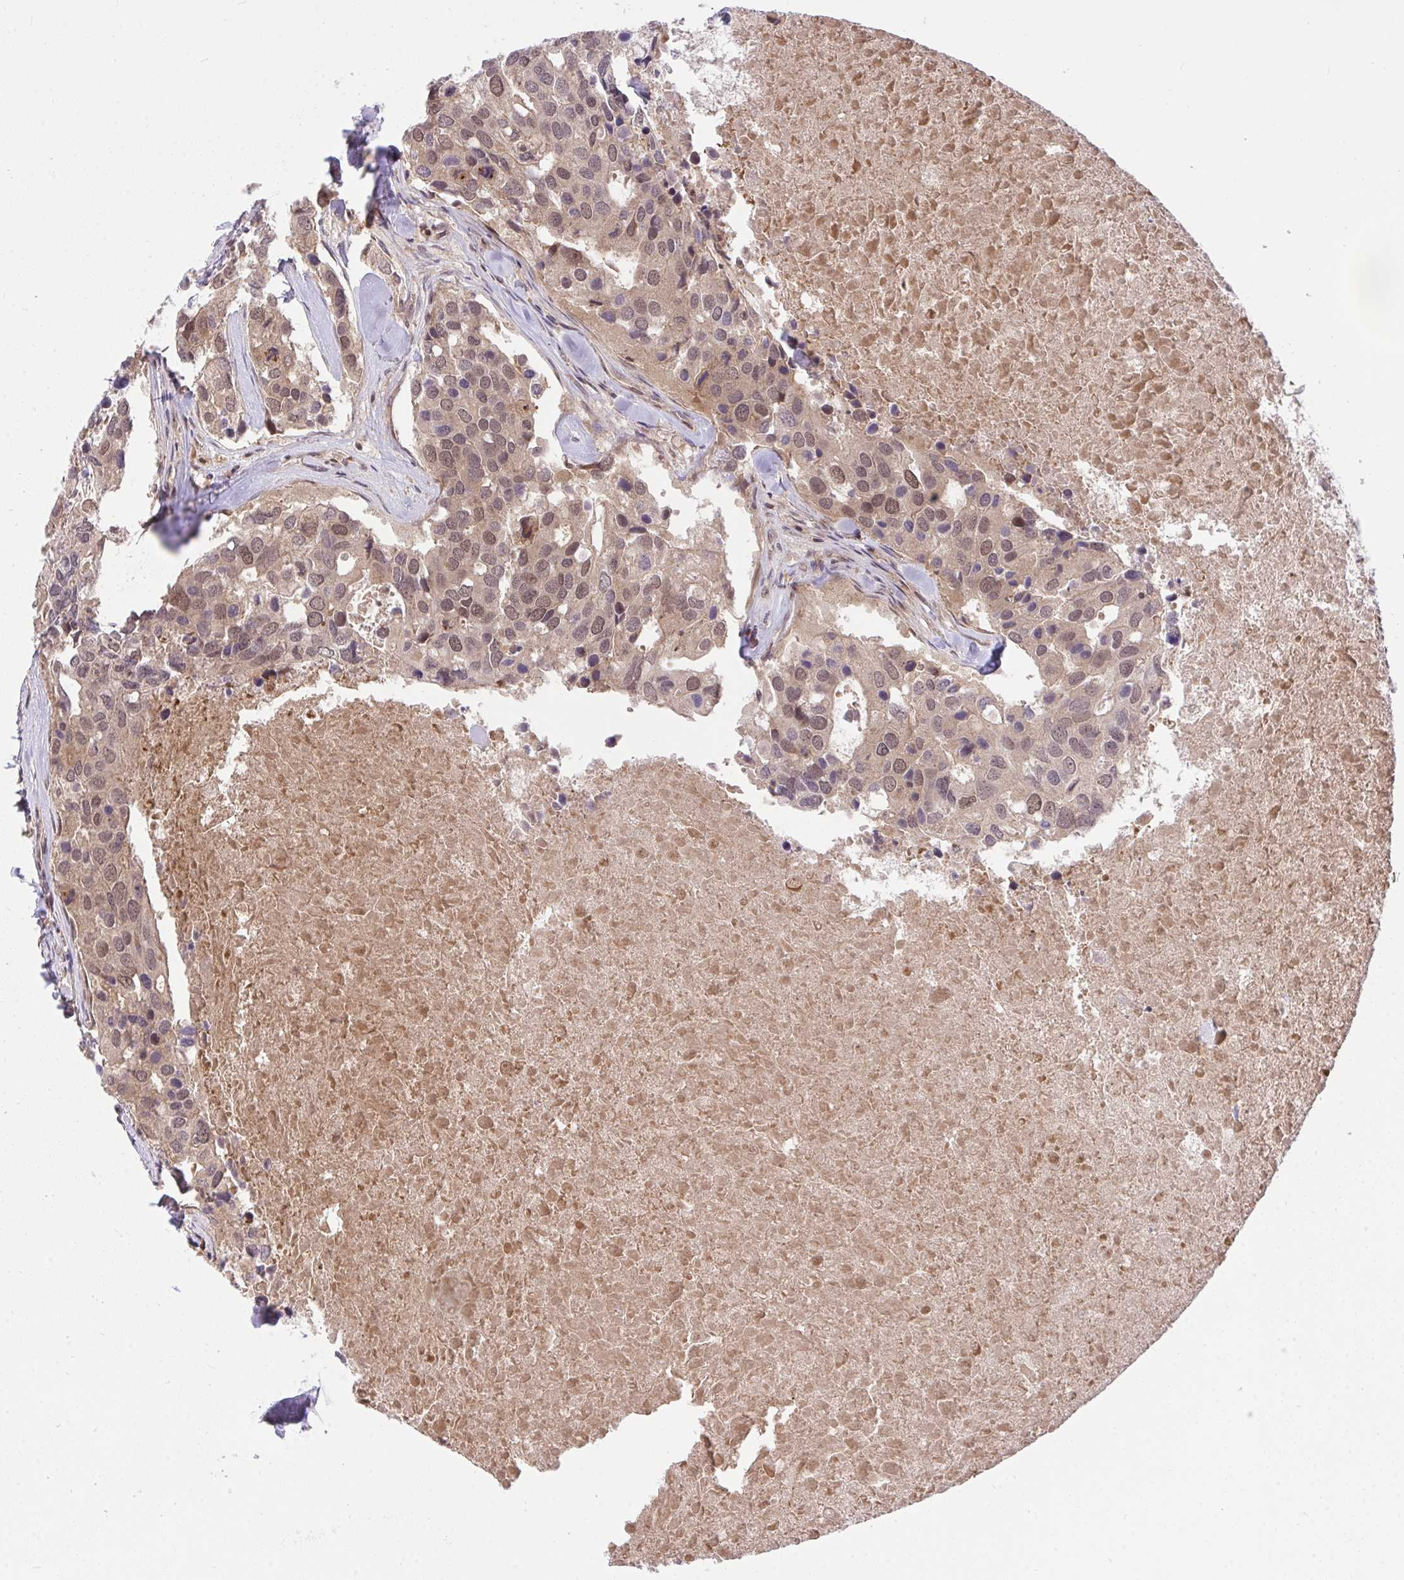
{"staining": {"intensity": "weak", "quantity": "<25%", "location": "nuclear"}, "tissue": "breast cancer", "cell_type": "Tumor cells", "image_type": "cancer", "snomed": [{"axis": "morphology", "description": "Duct carcinoma"}, {"axis": "topography", "description": "Breast"}], "caption": "The immunohistochemistry image has no significant staining in tumor cells of invasive ductal carcinoma (breast) tissue.", "gene": "ERI1", "patient": {"sex": "female", "age": 83}}